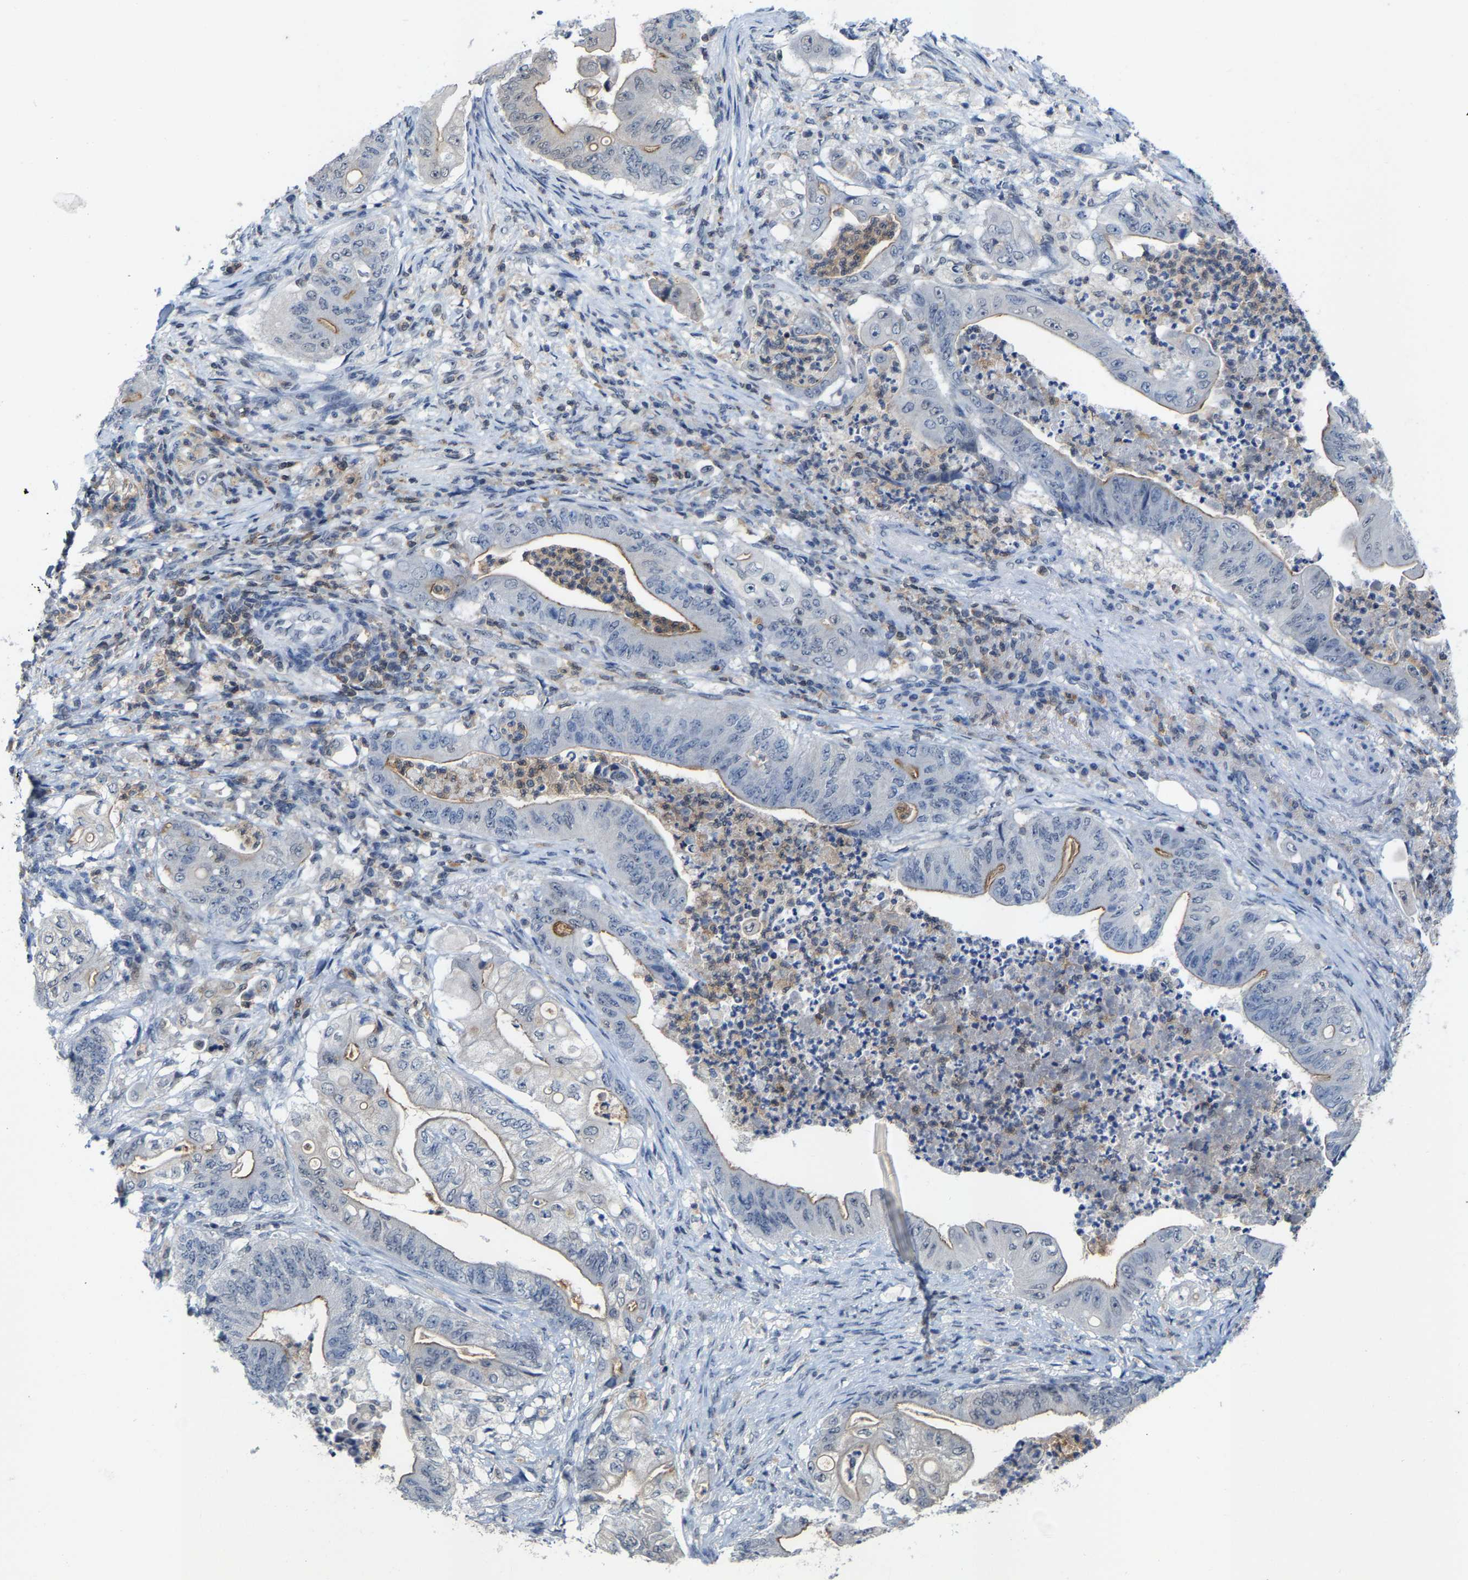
{"staining": {"intensity": "weak", "quantity": "<25%", "location": "cytoplasmic/membranous"}, "tissue": "stomach cancer", "cell_type": "Tumor cells", "image_type": "cancer", "snomed": [{"axis": "morphology", "description": "Adenocarcinoma, NOS"}, {"axis": "topography", "description": "Stomach"}], "caption": "An image of stomach cancer stained for a protein displays no brown staining in tumor cells.", "gene": "FGD3", "patient": {"sex": "female", "age": 73}}